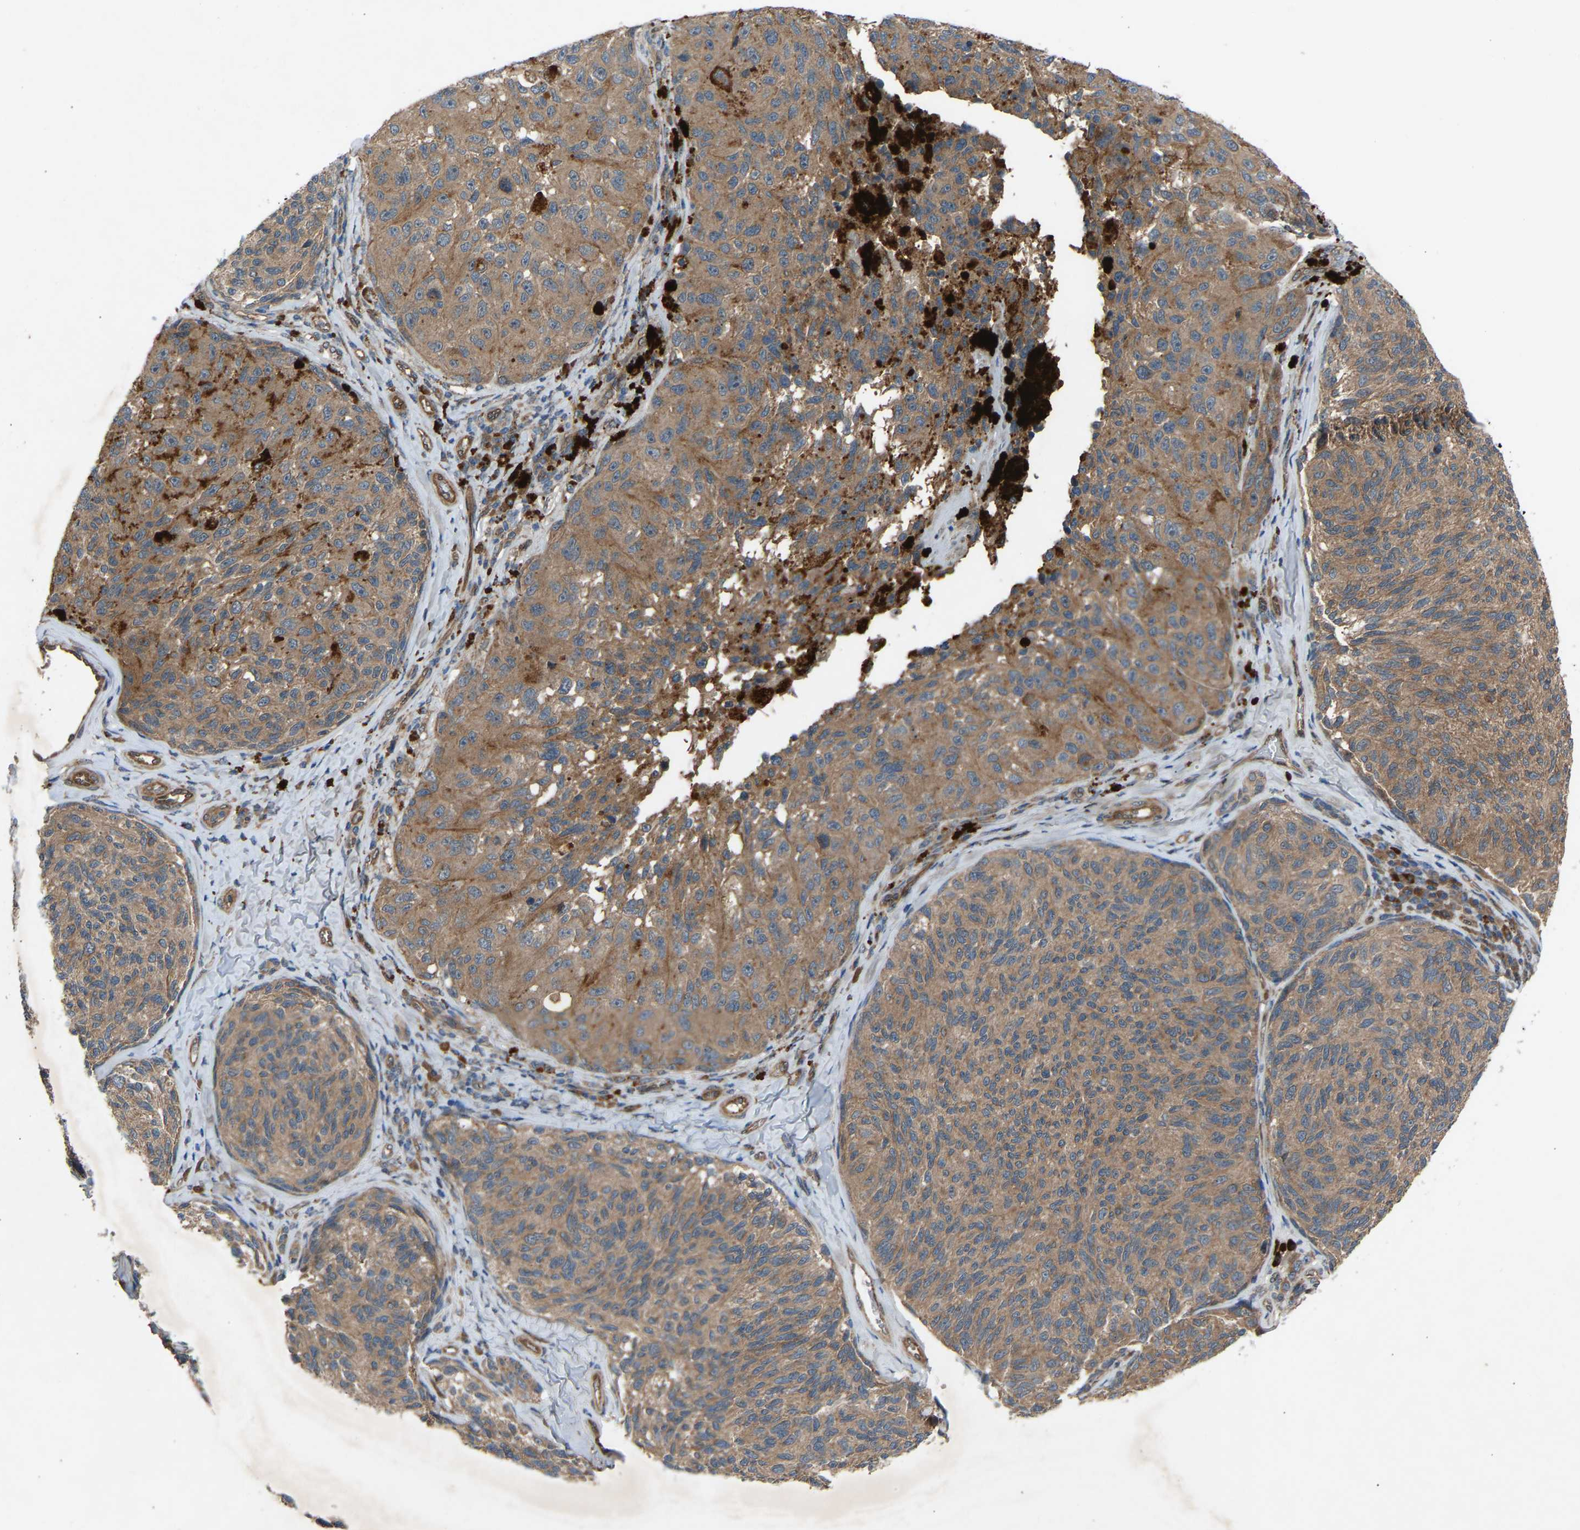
{"staining": {"intensity": "moderate", "quantity": ">75%", "location": "cytoplasmic/membranous"}, "tissue": "melanoma", "cell_type": "Tumor cells", "image_type": "cancer", "snomed": [{"axis": "morphology", "description": "Malignant melanoma, NOS"}, {"axis": "topography", "description": "Skin"}], "caption": "An image of human melanoma stained for a protein displays moderate cytoplasmic/membranous brown staining in tumor cells.", "gene": "GAS2L1", "patient": {"sex": "female", "age": 73}}